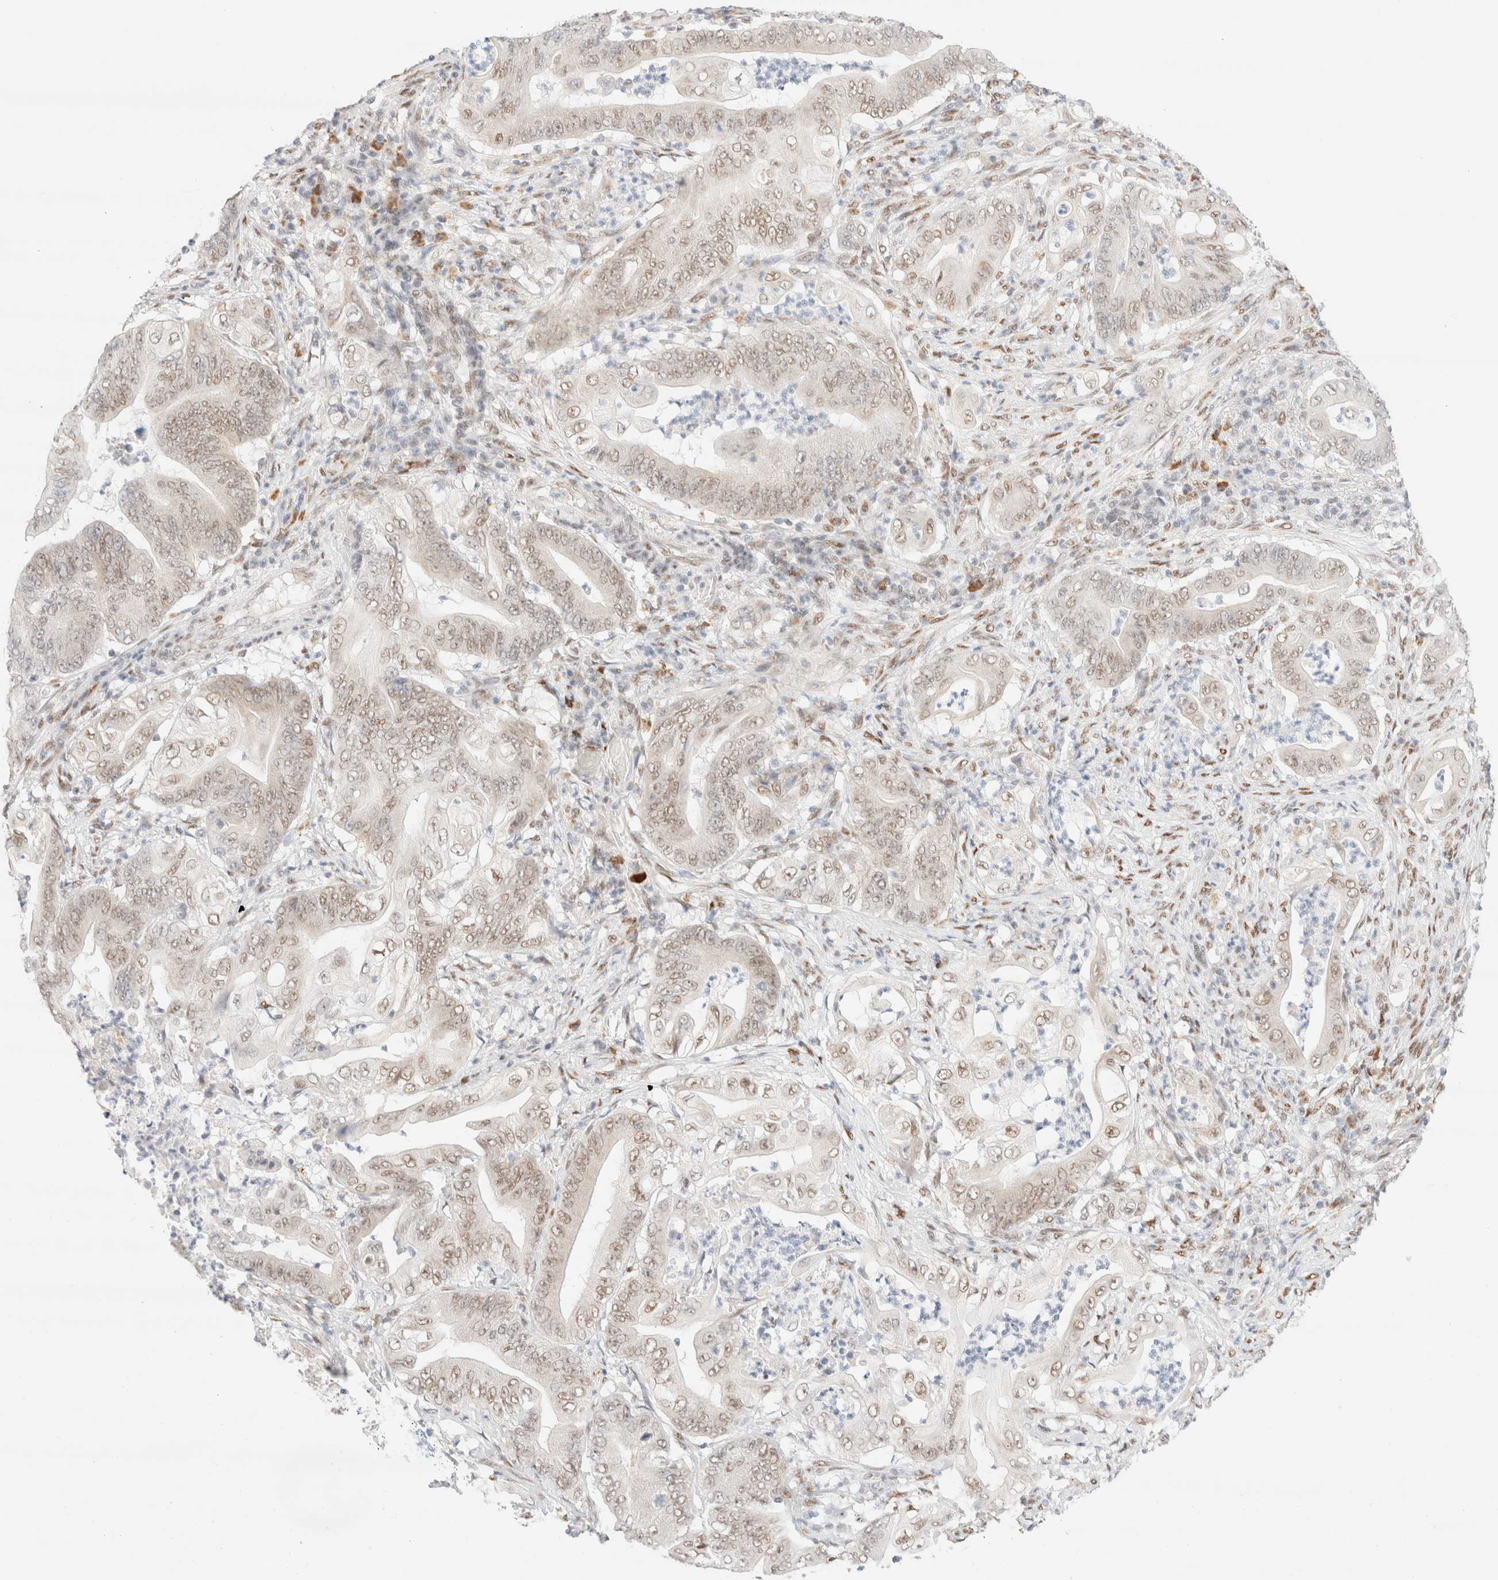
{"staining": {"intensity": "weak", "quantity": ">75%", "location": "nuclear"}, "tissue": "stomach cancer", "cell_type": "Tumor cells", "image_type": "cancer", "snomed": [{"axis": "morphology", "description": "Adenocarcinoma, NOS"}, {"axis": "topography", "description": "Stomach"}], "caption": "Immunohistochemical staining of stomach adenocarcinoma displays low levels of weak nuclear positivity in about >75% of tumor cells. The protein is shown in brown color, while the nuclei are stained blue.", "gene": "CIC", "patient": {"sex": "female", "age": 73}}